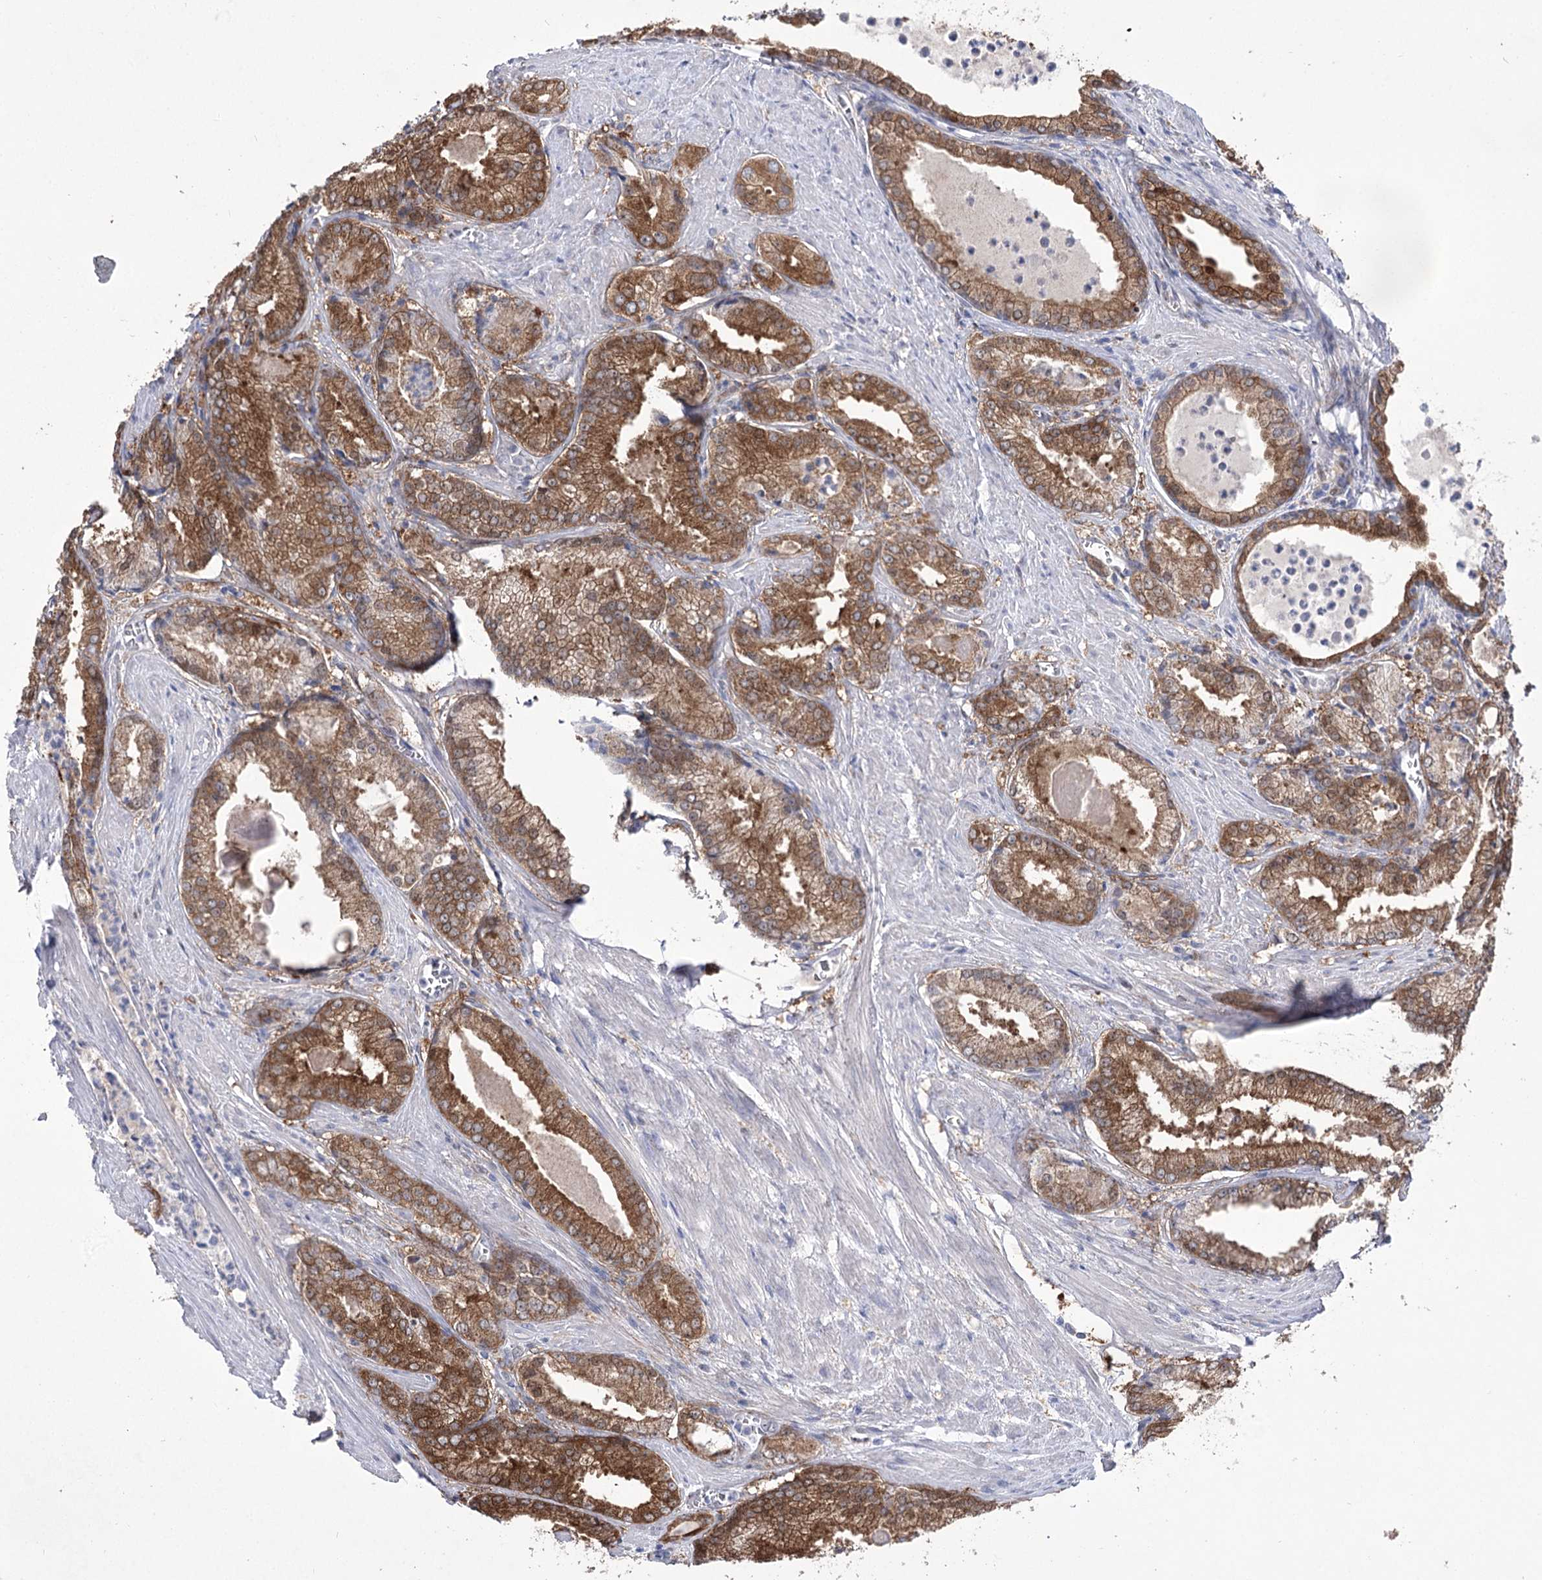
{"staining": {"intensity": "moderate", "quantity": ">75%", "location": "cytoplasmic/membranous"}, "tissue": "prostate cancer", "cell_type": "Tumor cells", "image_type": "cancer", "snomed": [{"axis": "morphology", "description": "Adenocarcinoma, Low grade"}, {"axis": "topography", "description": "Prostate"}], "caption": "Moderate cytoplasmic/membranous staining is seen in about >75% of tumor cells in prostate cancer.", "gene": "UGDH", "patient": {"sex": "male", "age": 54}}